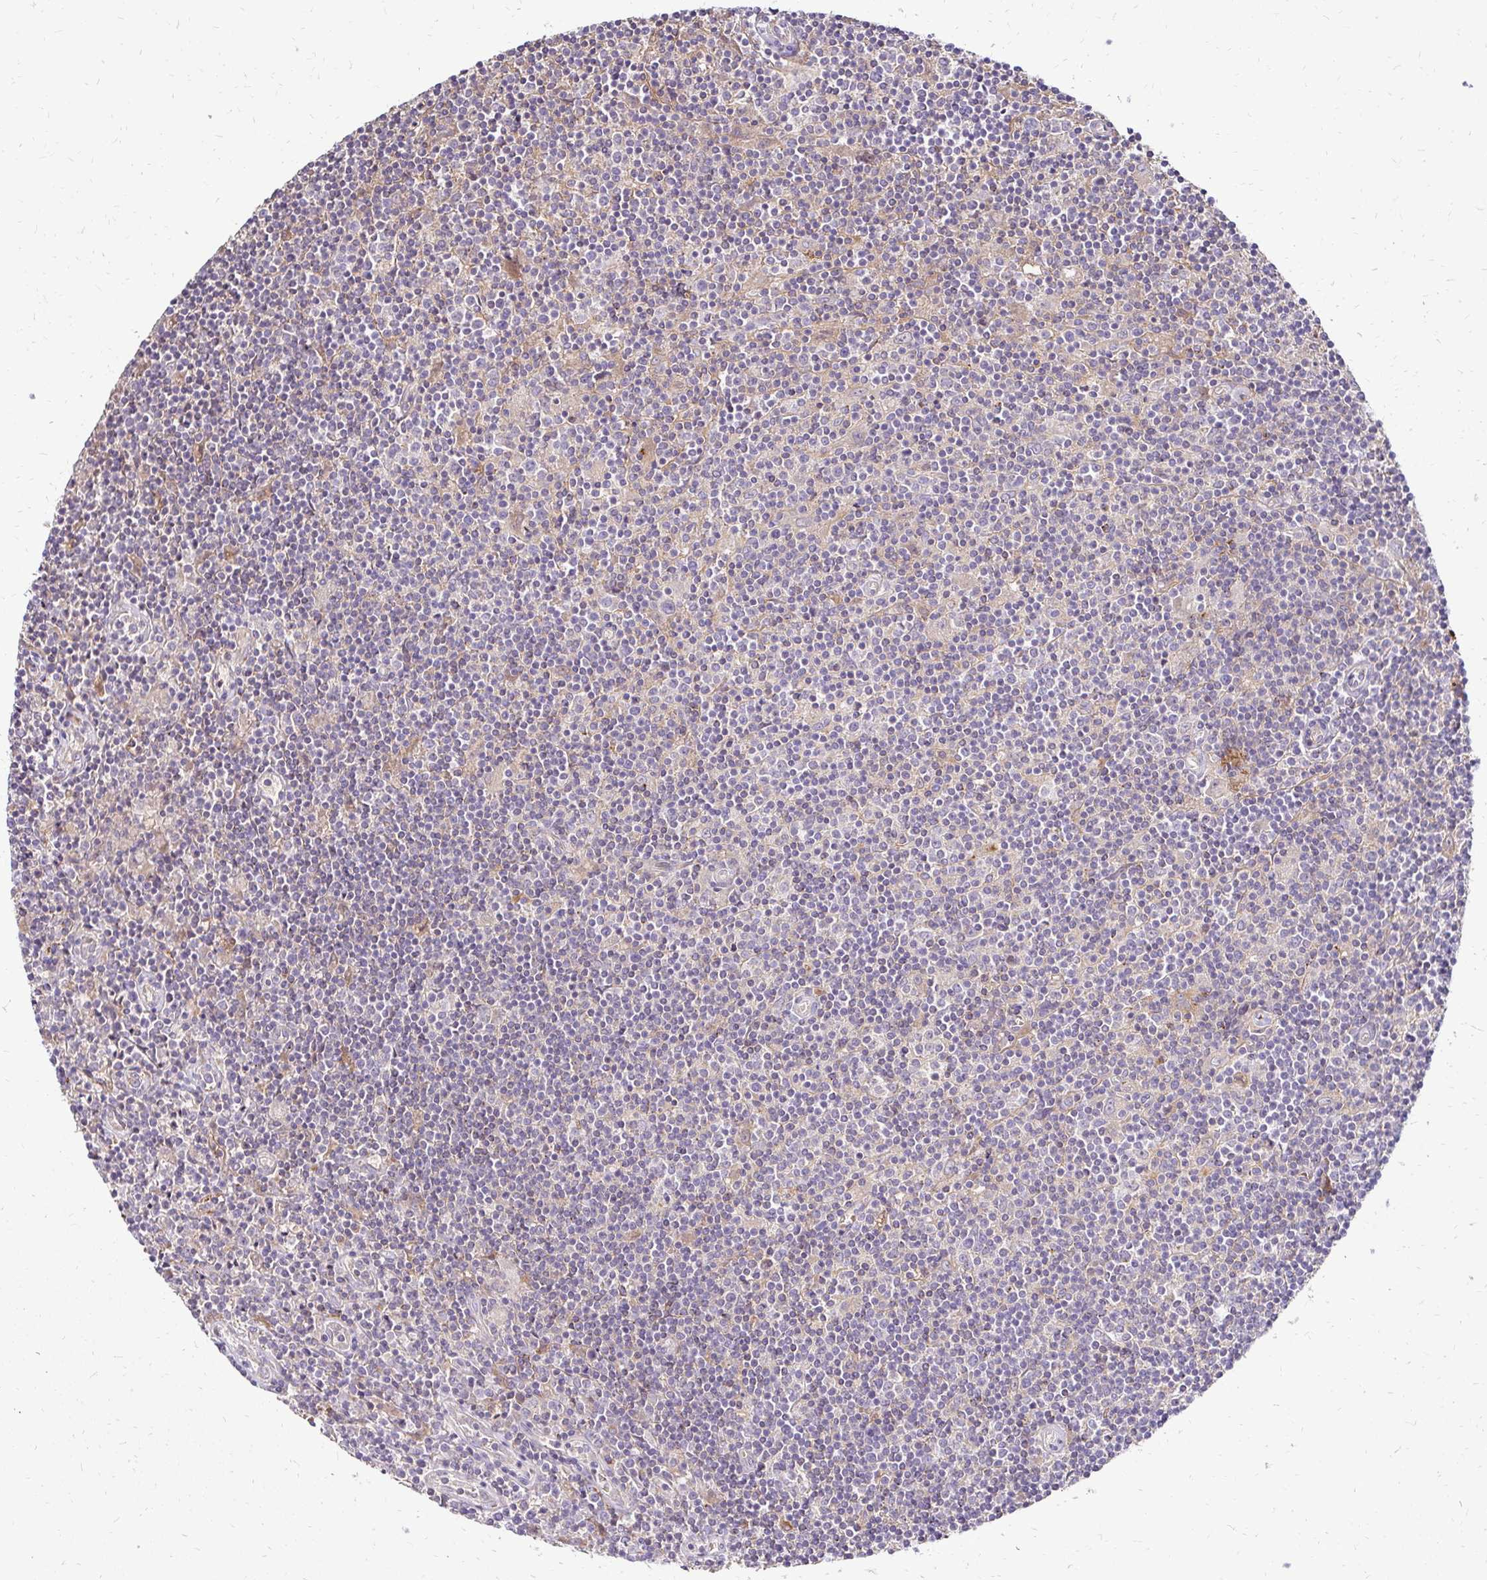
{"staining": {"intensity": "weak", "quantity": "<25%", "location": "cytoplasmic/membranous"}, "tissue": "lymphoma", "cell_type": "Tumor cells", "image_type": "cancer", "snomed": [{"axis": "morphology", "description": "Hodgkin's disease, NOS"}, {"axis": "topography", "description": "Lymph node"}], "caption": "Histopathology image shows no significant protein positivity in tumor cells of lymphoma.", "gene": "IDUA", "patient": {"sex": "male", "age": 40}}